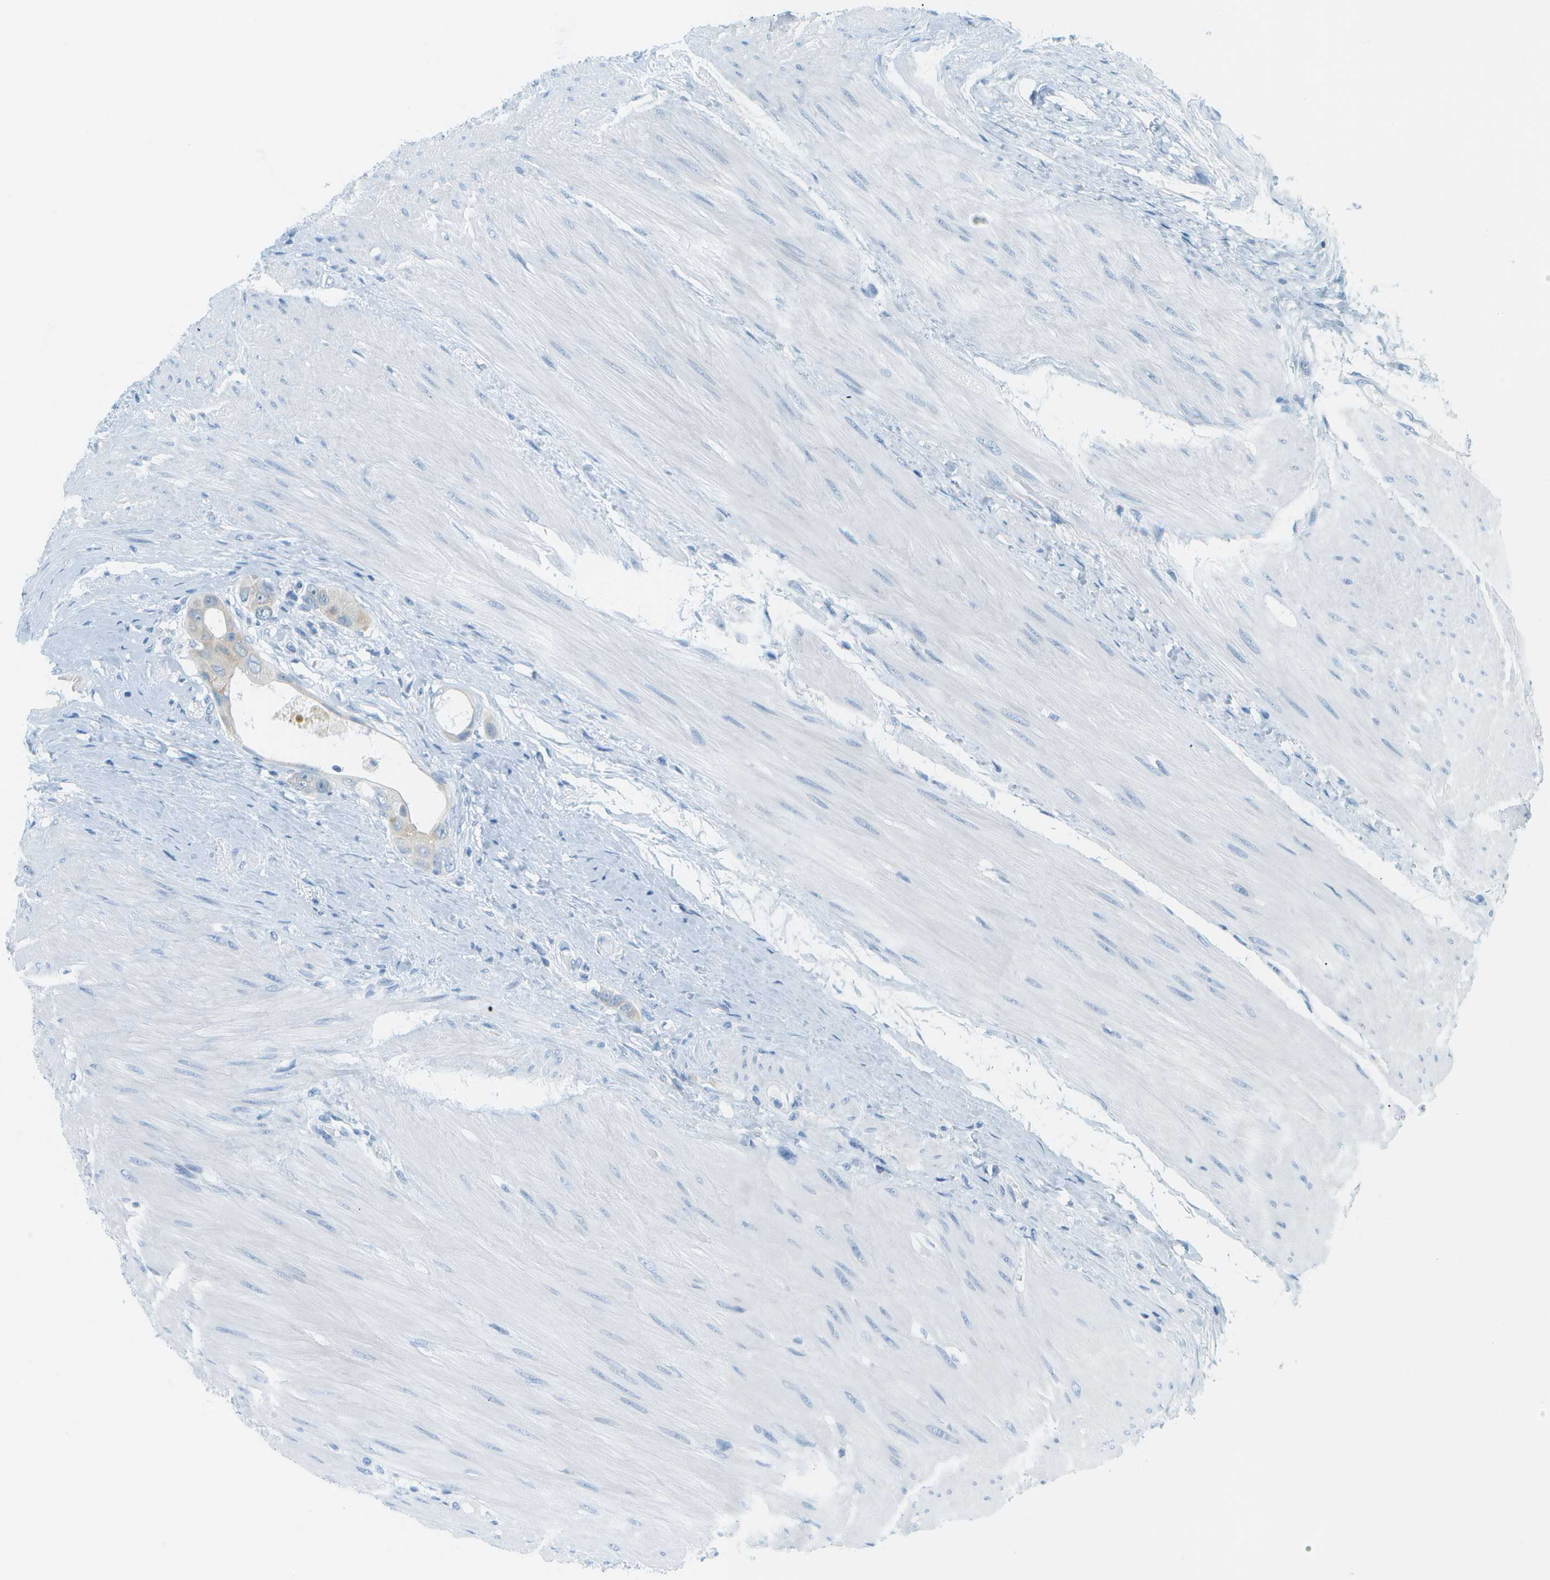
{"staining": {"intensity": "weak", "quantity": "<25%", "location": "cytoplasmic/membranous"}, "tissue": "colorectal cancer", "cell_type": "Tumor cells", "image_type": "cancer", "snomed": [{"axis": "morphology", "description": "Adenocarcinoma, NOS"}, {"axis": "topography", "description": "Rectum"}], "caption": "There is no significant staining in tumor cells of colorectal cancer (adenocarcinoma). Nuclei are stained in blue.", "gene": "SMYD5", "patient": {"sex": "male", "age": 51}}